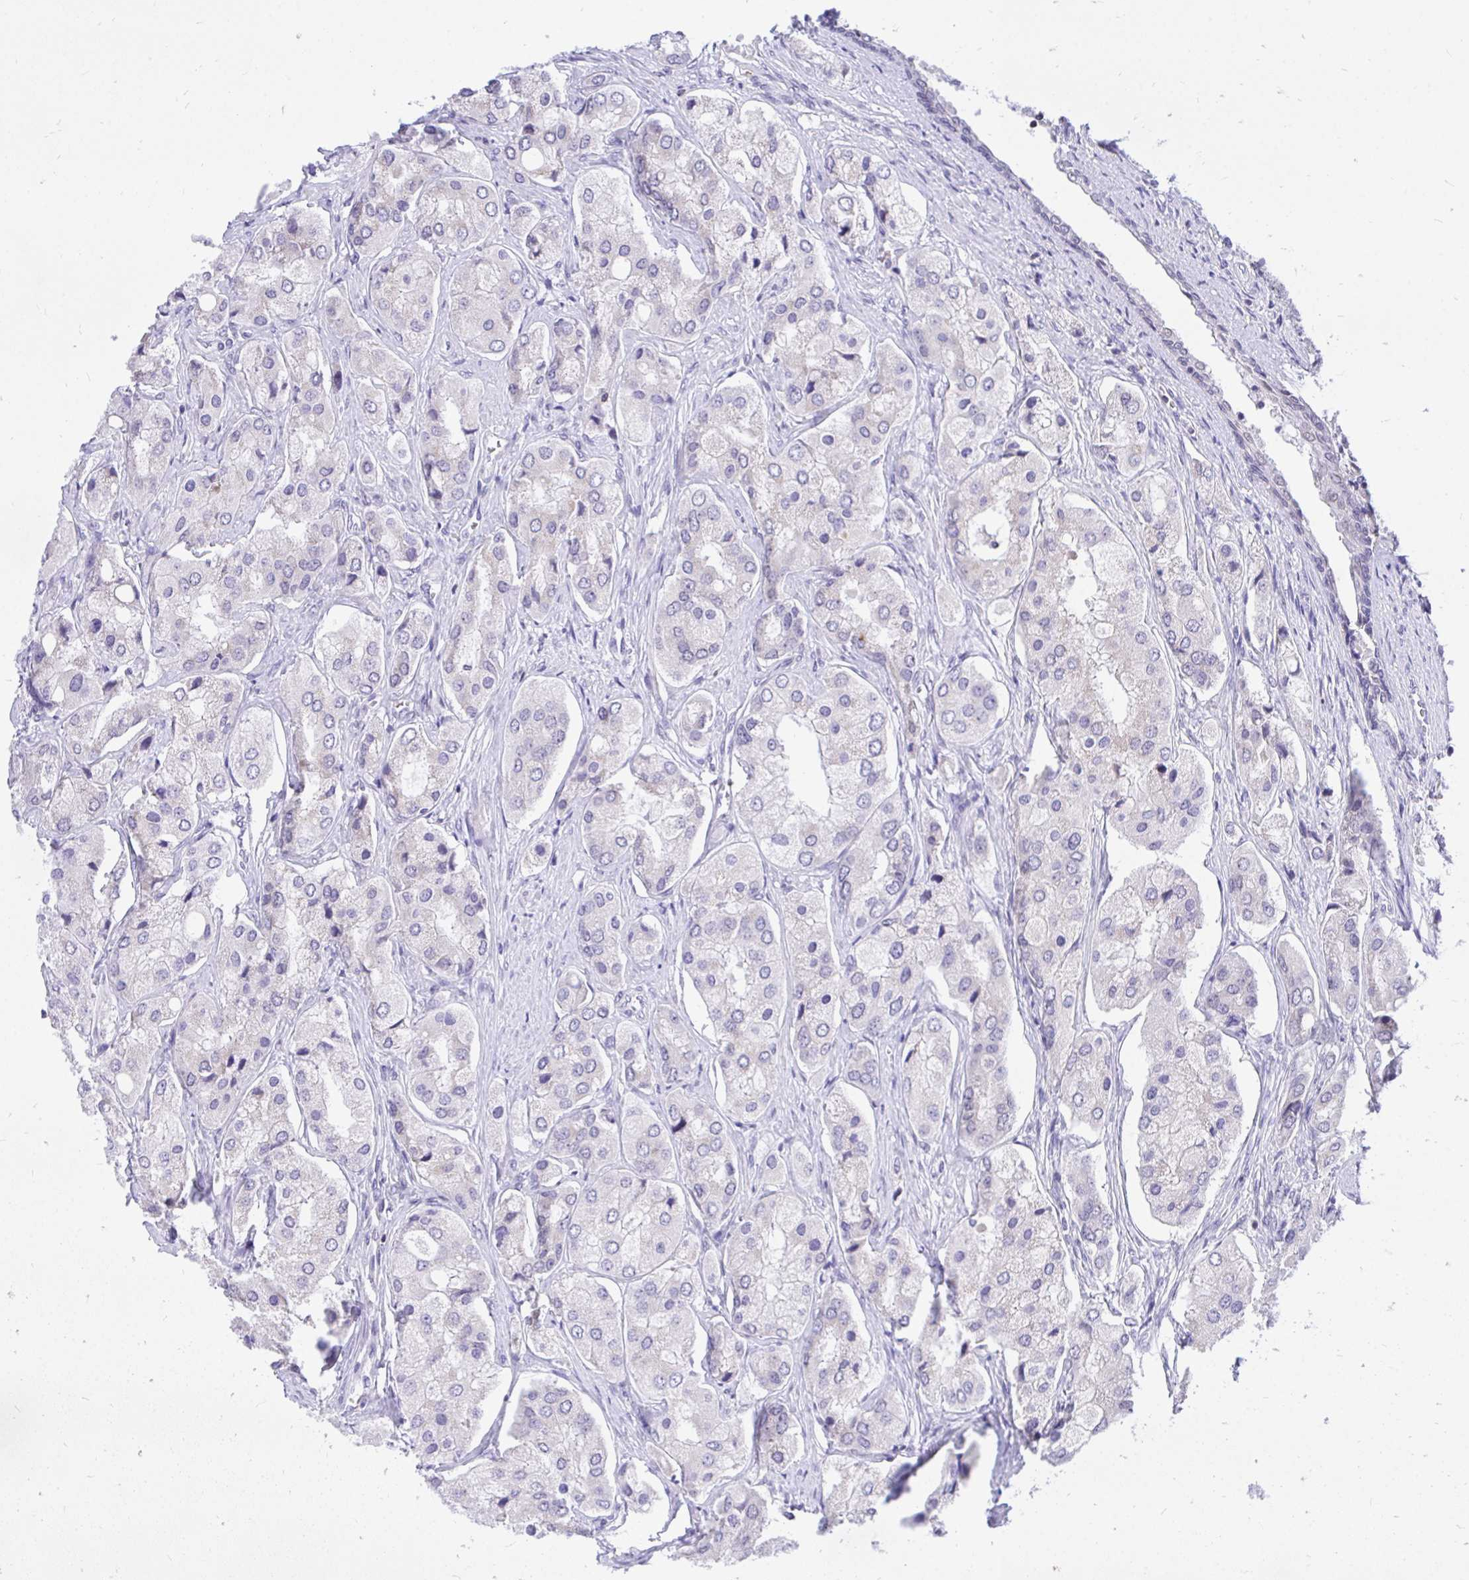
{"staining": {"intensity": "negative", "quantity": "none", "location": "none"}, "tissue": "prostate cancer", "cell_type": "Tumor cells", "image_type": "cancer", "snomed": [{"axis": "morphology", "description": "Adenocarcinoma, Low grade"}, {"axis": "topography", "description": "Prostate"}], "caption": "Prostate adenocarcinoma (low-grade) was stained to show a protein in brown. There is no significant positivity in tumor cells.", "gene": "CXCL8", "patient": {"sex": "male", "age": 69}}